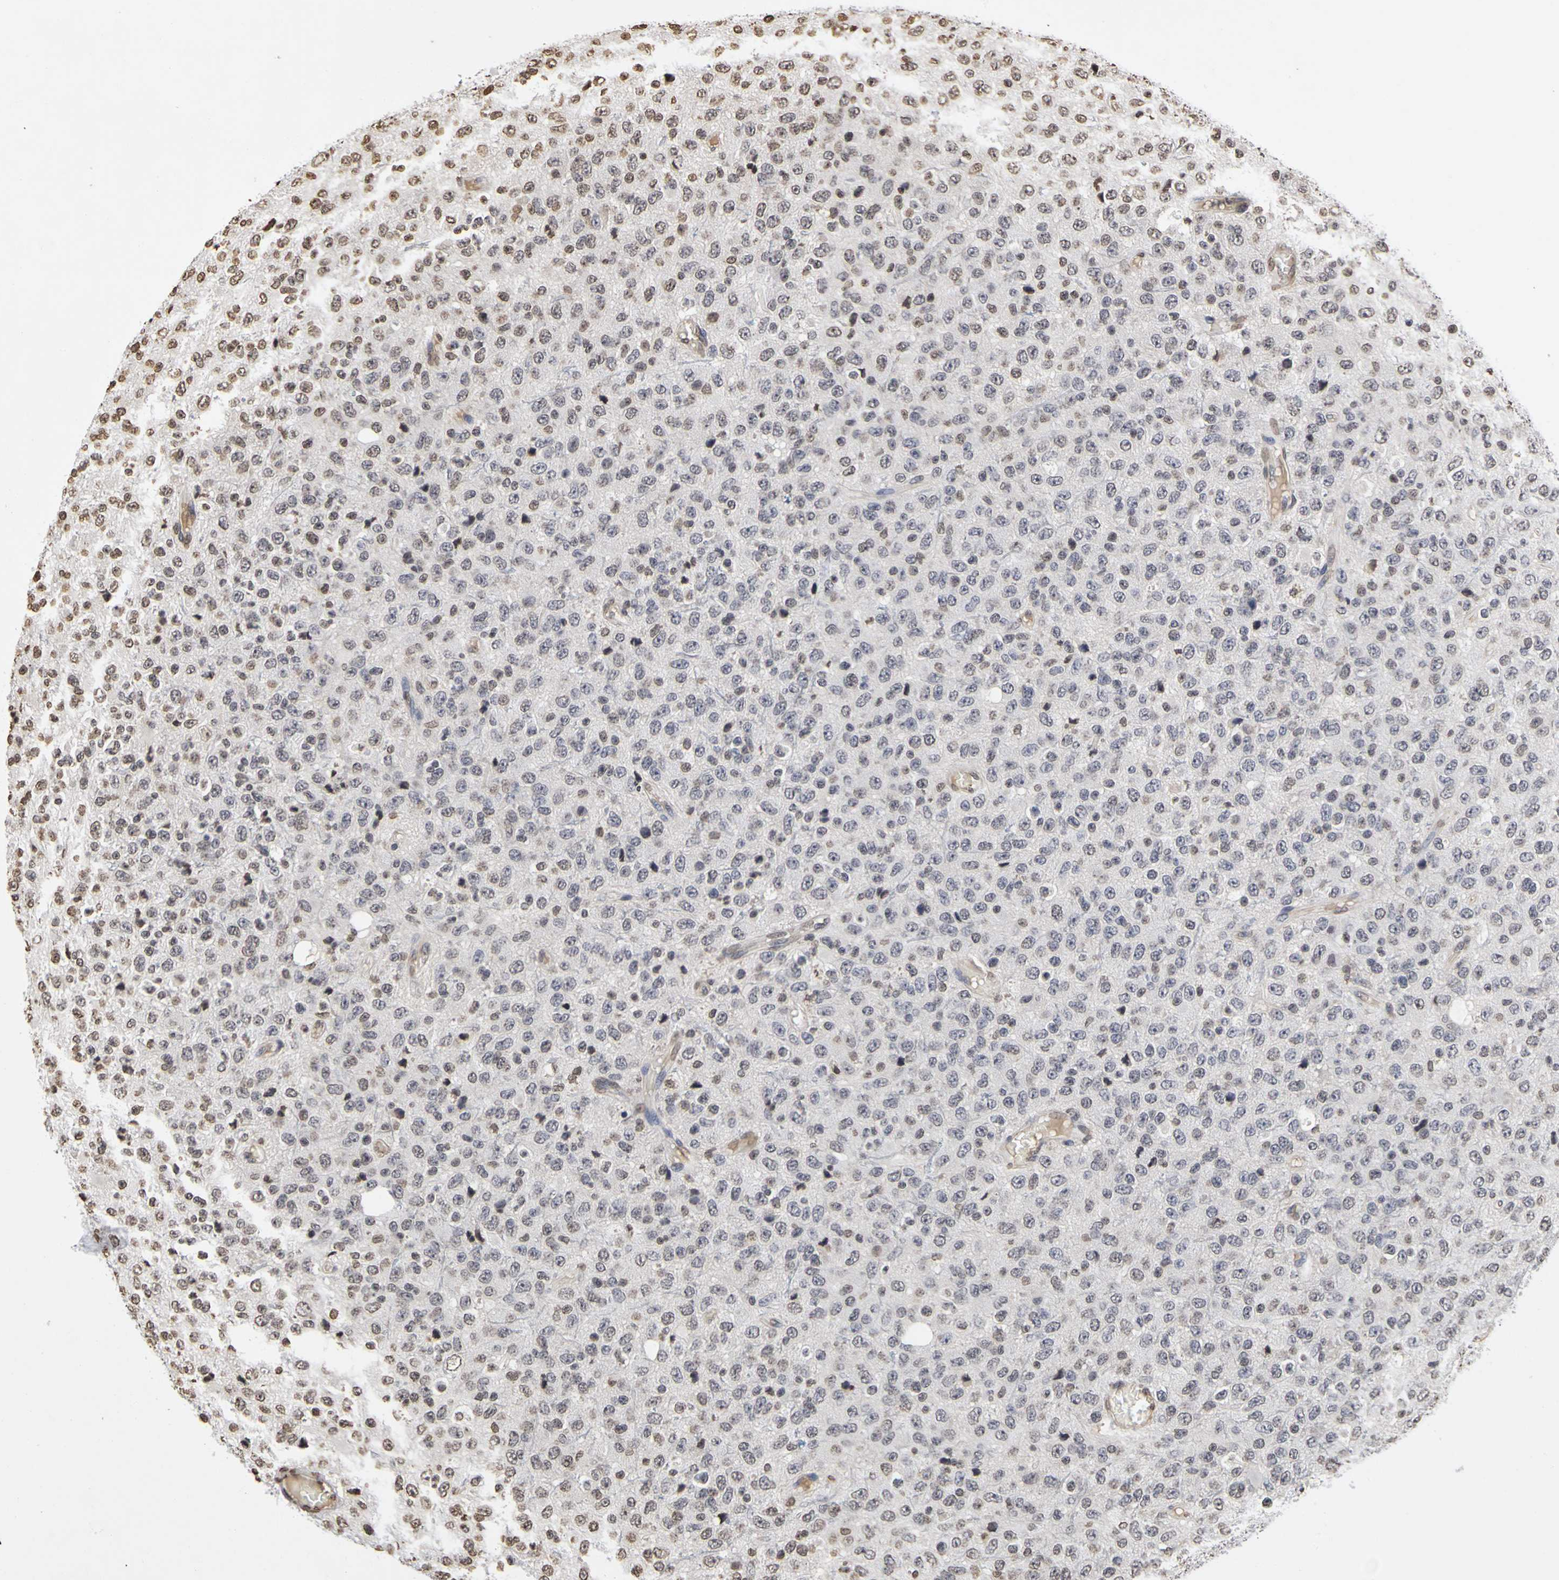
{"staining": {"intensity": "moderate", "quantity": "<25%", "location": "nuclear"}, "tissue": "glioma", "cell_type": "Tumor cells", "image_type": "cancer", "snomed": [{"axis": "morphology", "description": "Glioma, malignant, High grade"}, {"axis": "topography", "description": "pancreas cauda"}], "caption": "Glioma stained with a protein marker demonstrates moderate staining in tumor cells.", "gene": "ERCC2", "patient": {"sex": "male", "age": 60}}